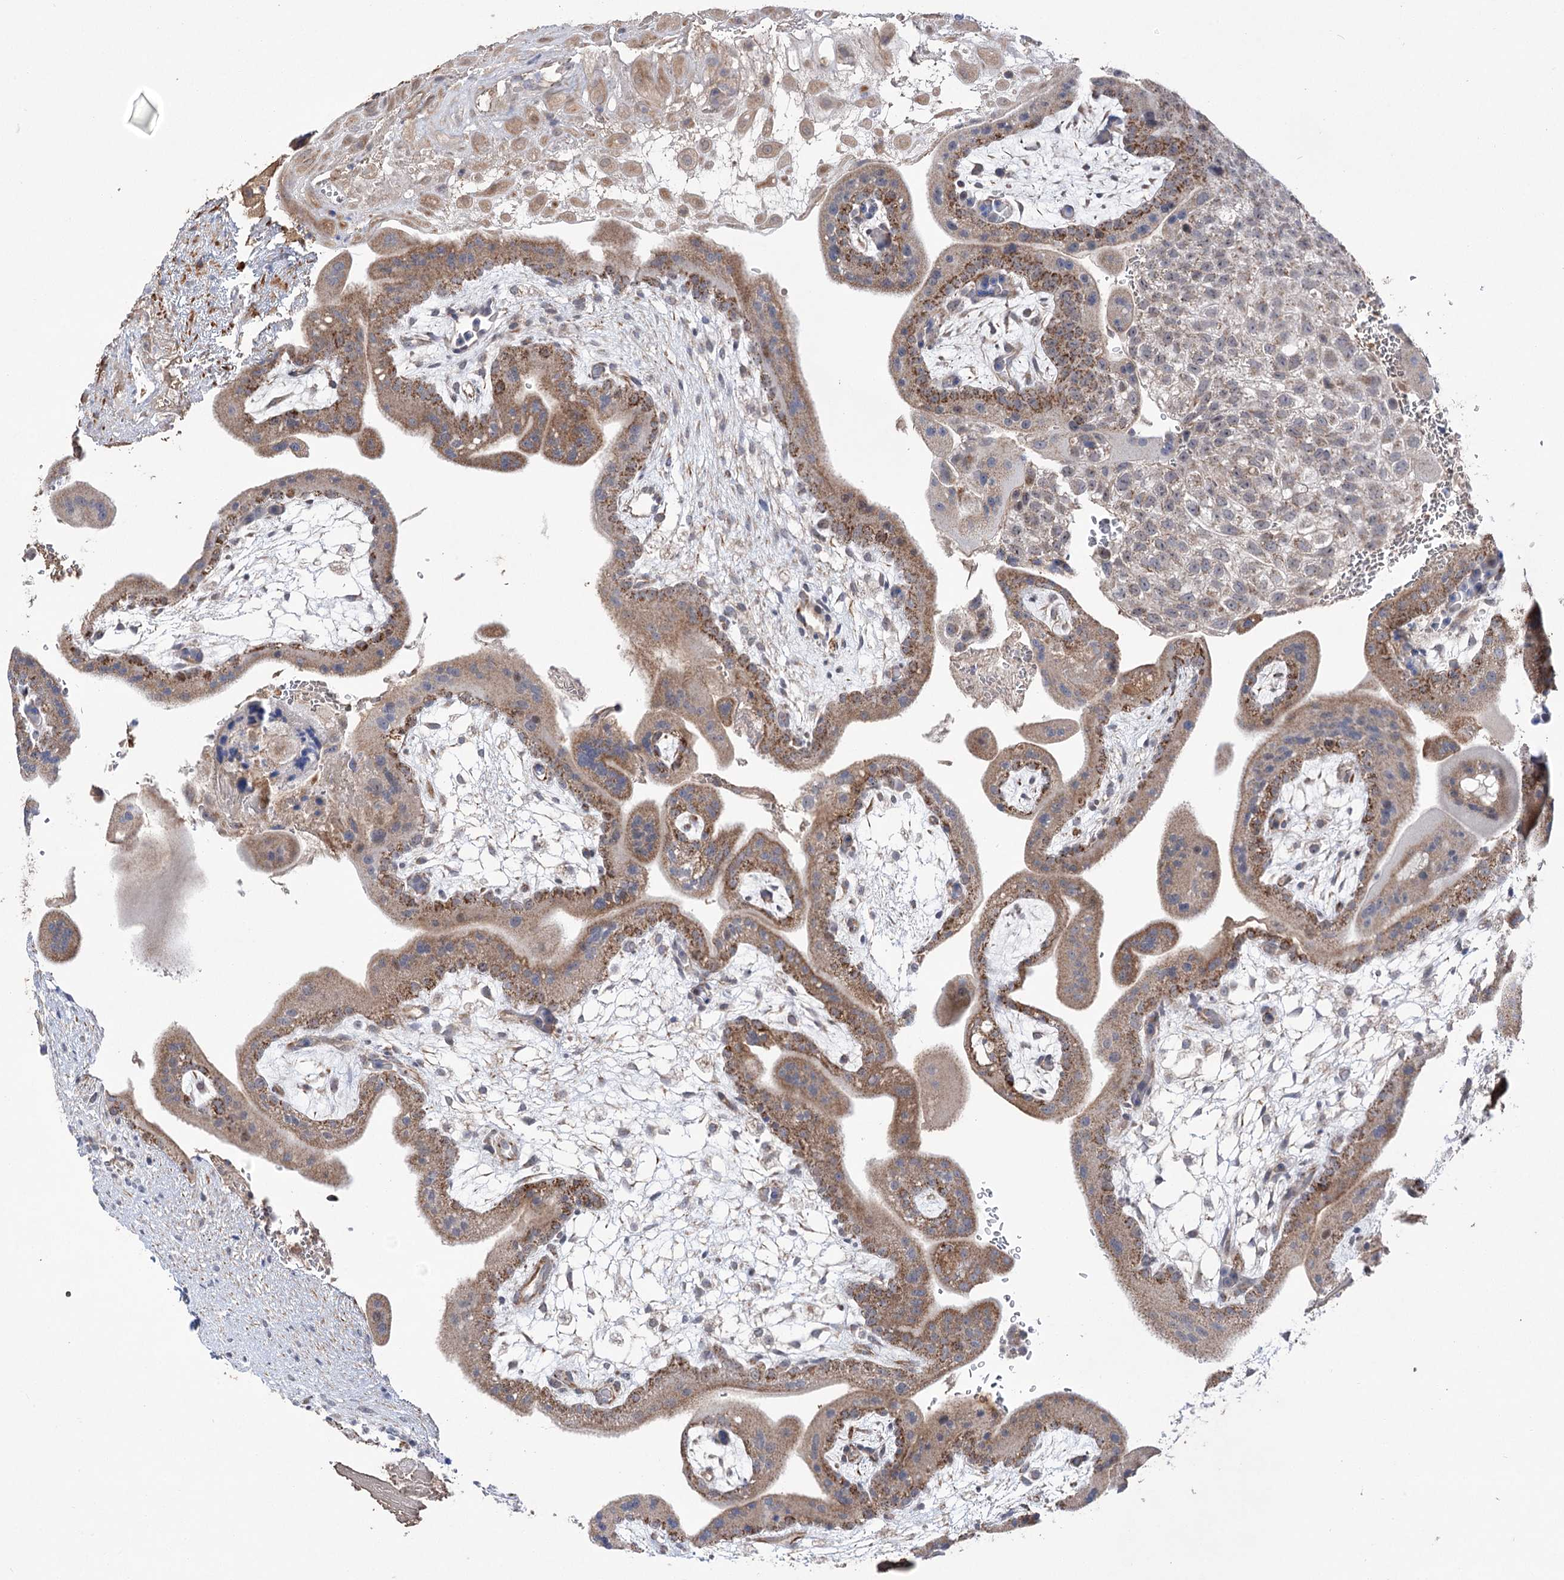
{"staining": {"intensity": "moderate", "quantity": ">75%", "location": "cytoplasmic/membranous"}, "tissue": "placenta", "cell_type": "Decidual cells", "image_type": "normal", "snomed": [{"axis": "morphology", "description": "Normal tissue, NOS"}, {"axis": "topography", "description": "Placenta"}], "caption": "Brown immunohistochemical staining in normal placenta displays moderate cytoplasmic/membranous expression in about >75% of decidual cells.", "gene": "ECHDC3", "patient": {"sex": "female", "age": 35}}